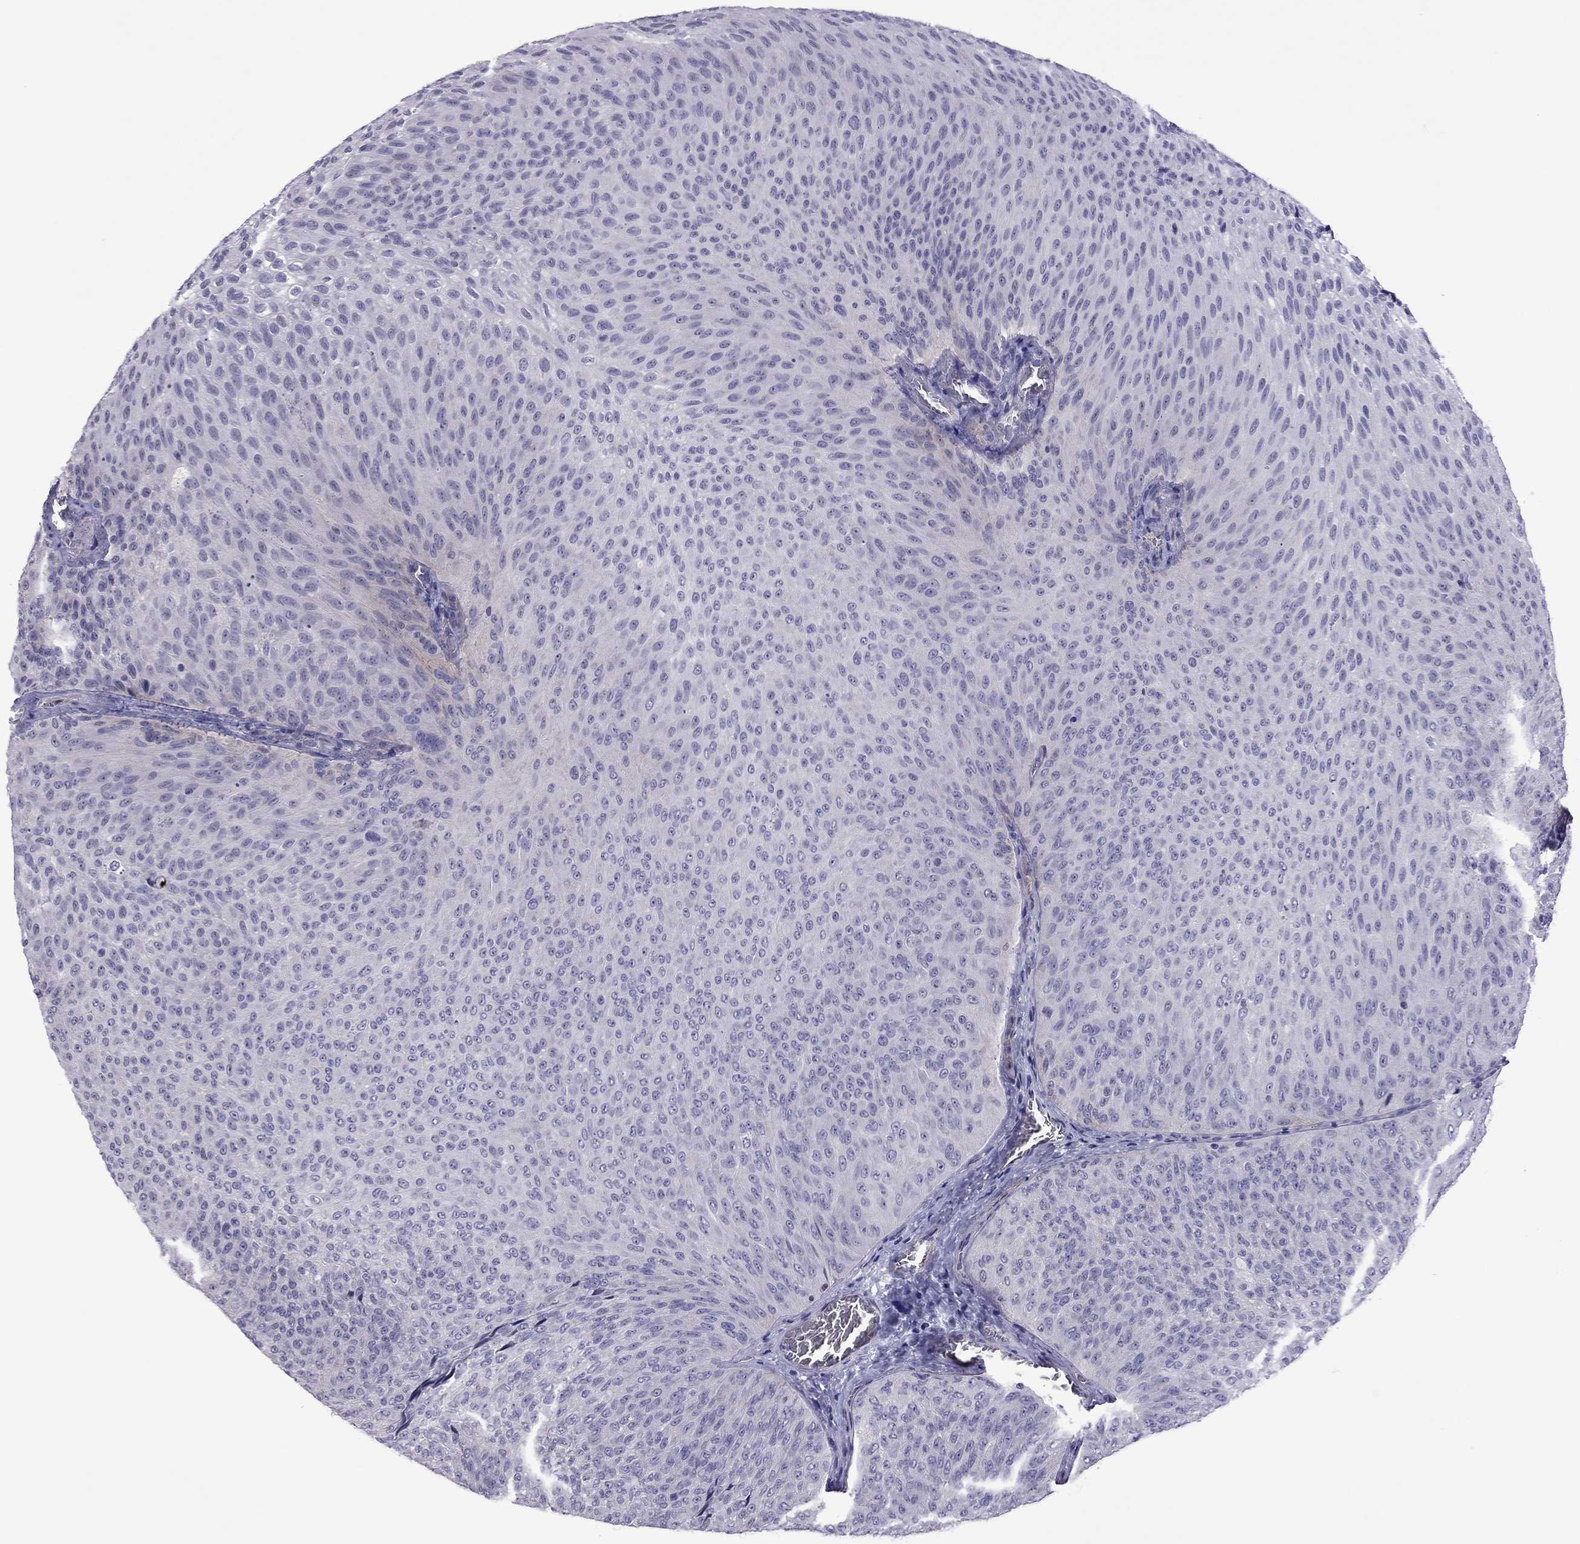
{"staining": {"intensity": "negative", "quantity": "none", "location": "none"}, "tissue": "urothelial cancer", "cell_type": "Tumor cells", "image_type": "cancer", "snomed": [{"axis": "morphology", "description": "Urothelial carcinoma, Low grade"}, {"axis": "topography", "description": "Urinary bladder"}], "caption": "DAB immunohistochemical staining of urothelial cancer exhibits no significant positivity in tumor cells.", "gene": "SLC16A8", "patient": {"sex": "male", "age": 78}}